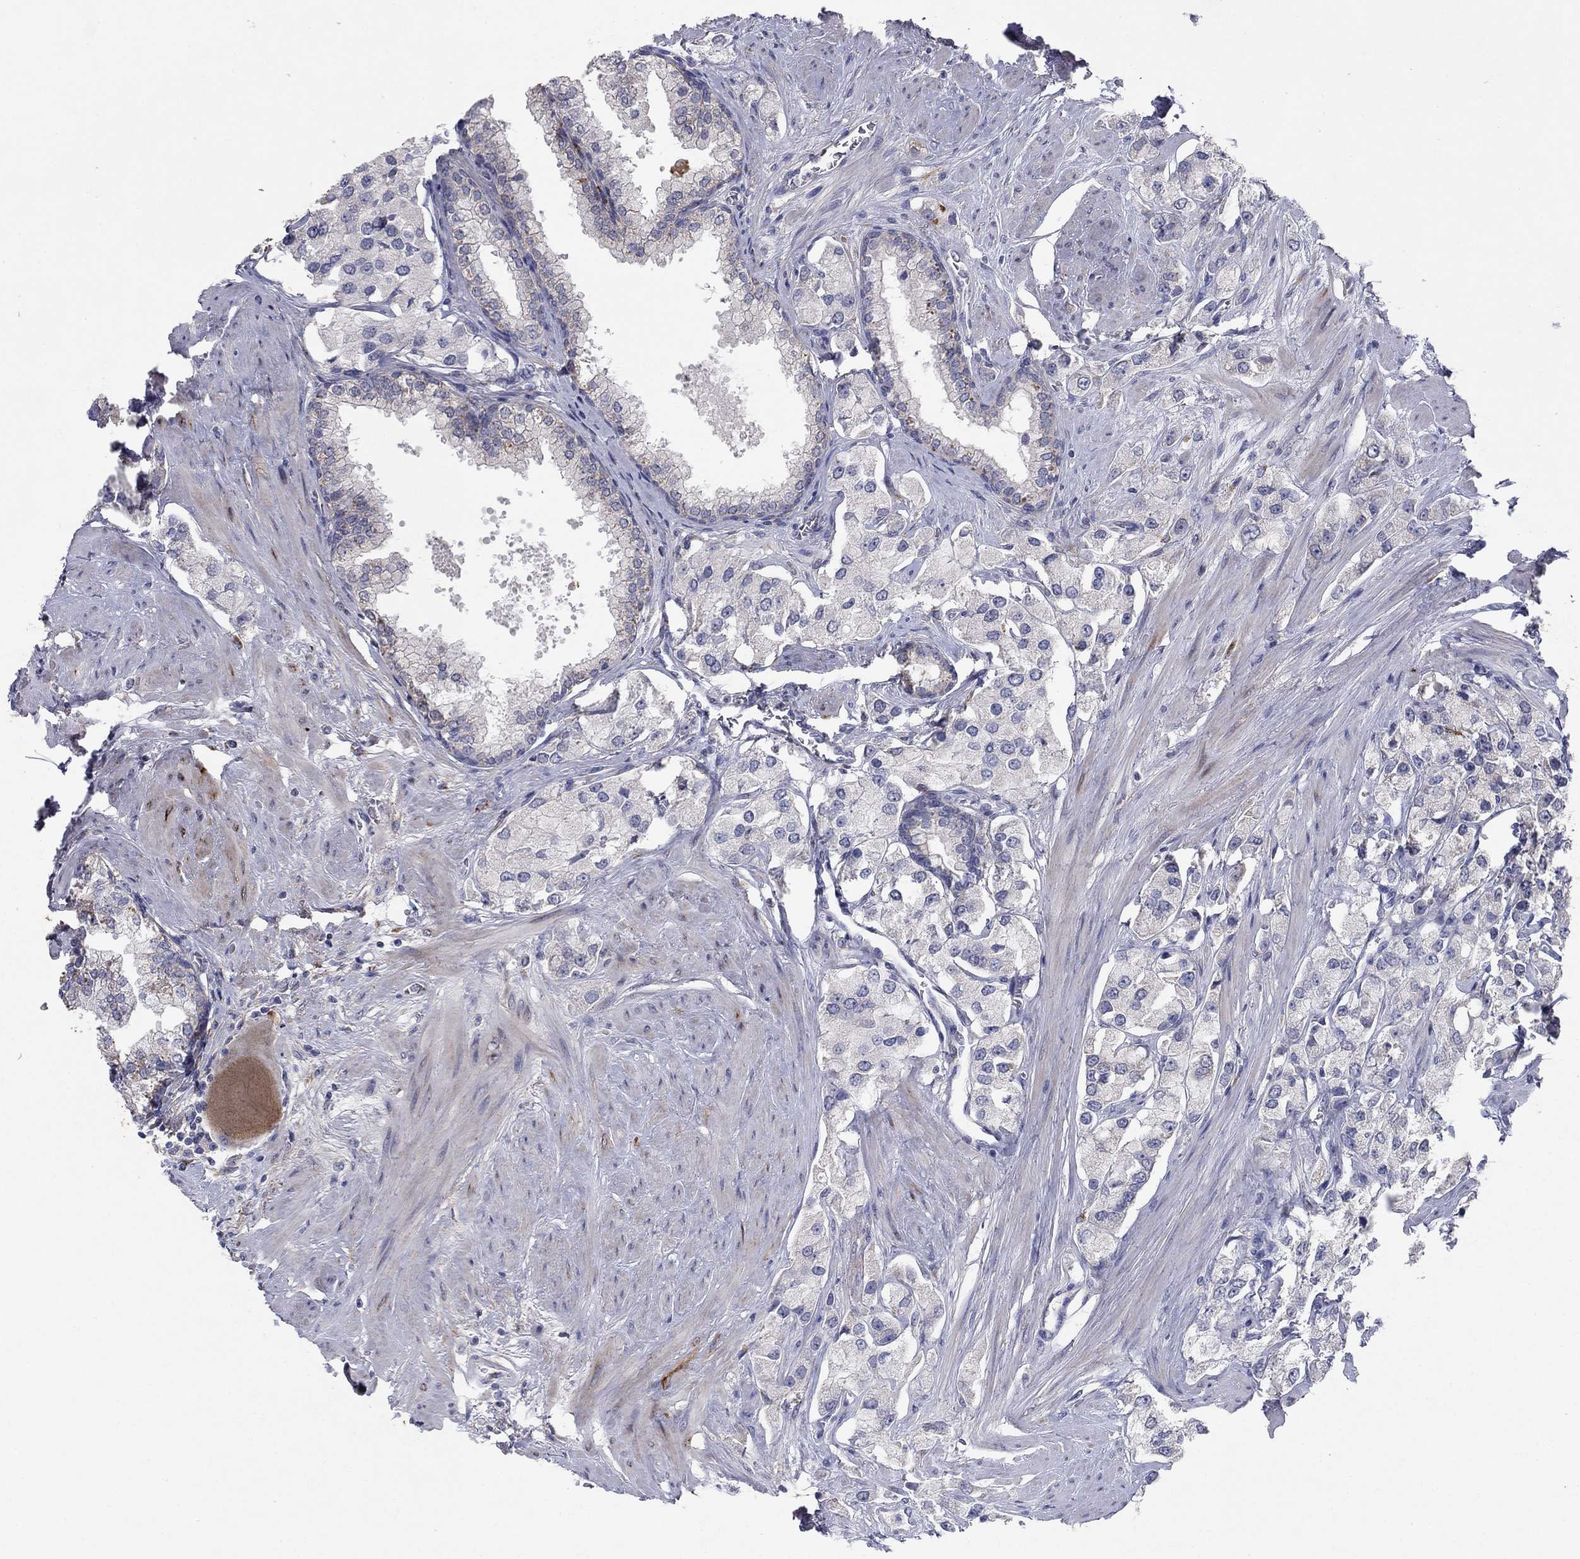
{"staining": {"intensity": "negative", "quantity": "none", "location": "none"}, "tissue": "prostate cancer", "cell_type": "Tumor cells", "image_type": "cancer", "snomed": [{"axis": "morphology", "description": "Adenocarcinoma, NOS"}, {"axis": "topography", "description": "Prostate and seminal vesicle, NOS"}, {"axis": "topography", "description": "Prostate"}], "caption": "An immunohistochemistry photomicrograph of prostate adenocarcinoma is shown. There is no staining in tumor cells of prostate adenocarcinoma.", "gene": "PTGDS", "patient": {"sex": "male", "age": 64}}